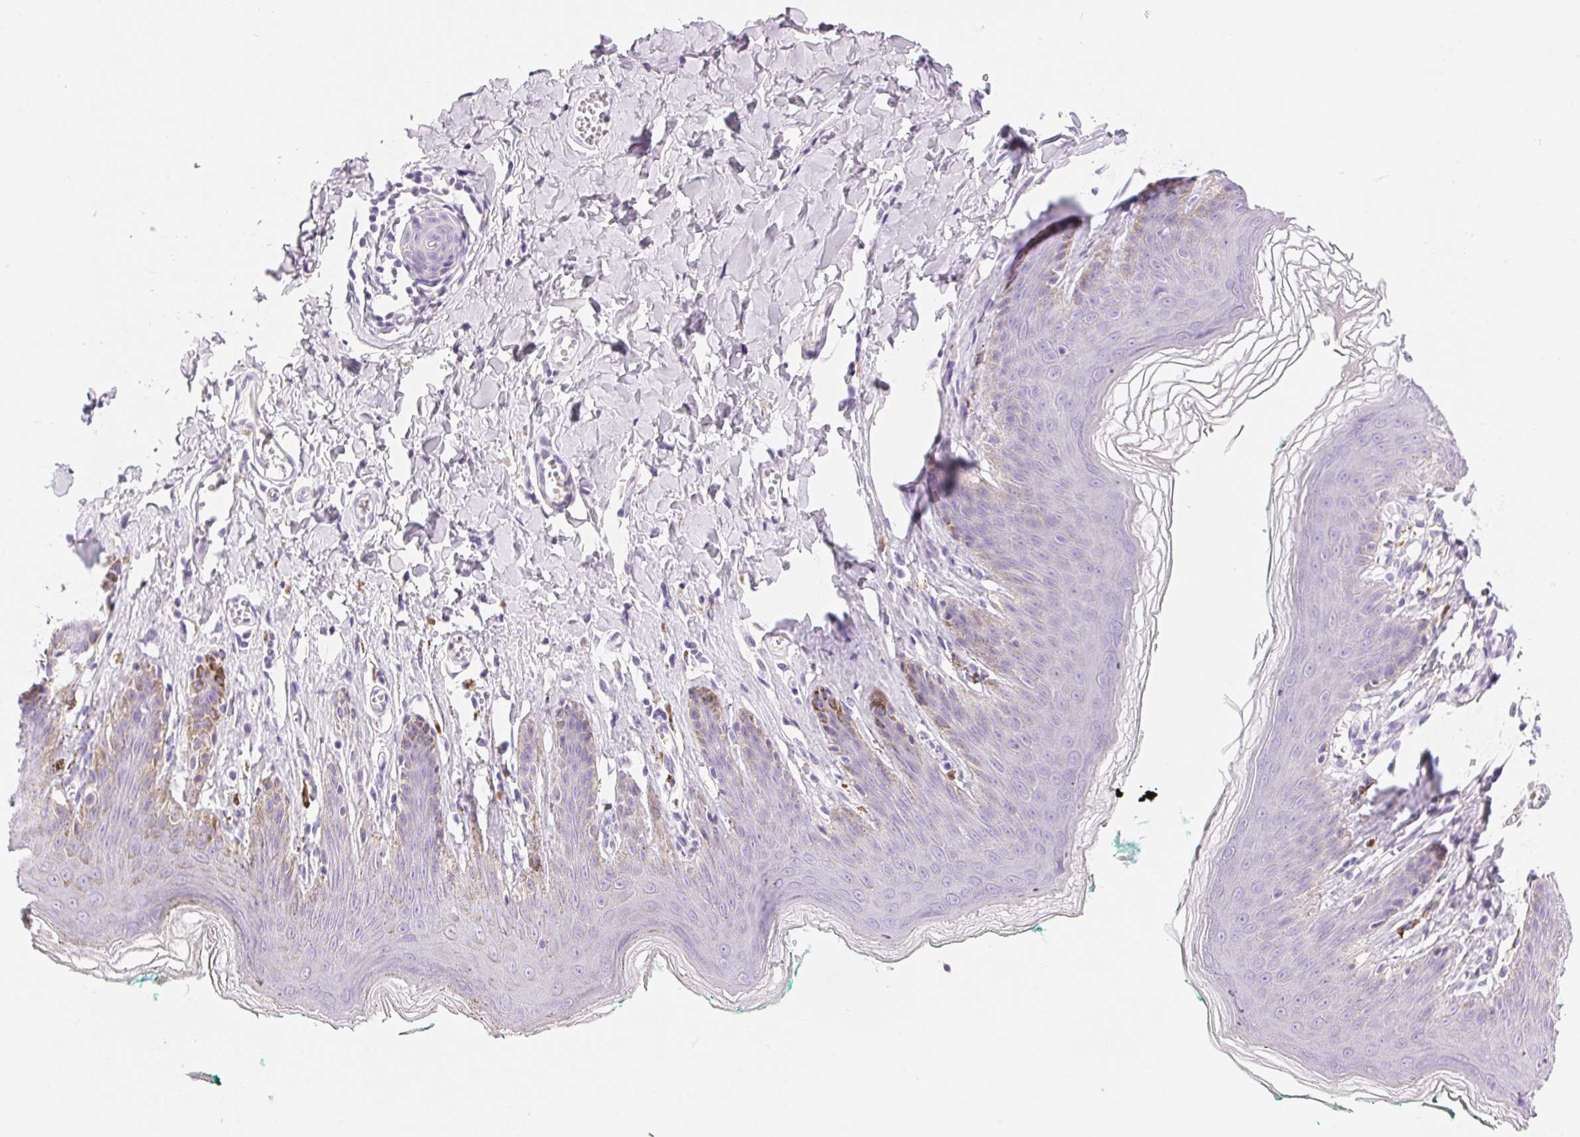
{"staining": {"intensity": "negative", "quantity": "none", "location": "none"}, "tissue": "skin", "cell_type": "Epidermal cells", "image_type": "normal", "snomed": [{"axis": "morphology", "description": "Normal tissue, NOS"}, {"axis": "topography", "description": "Vulva"}, {"axis": "topography", "description": "Peripheral nerve tissue"}], "caption": "IHC of benign human skin exhibits no positivity in epidermal cells.", "gene": "XDH", "patient": {"sex": "female", "age": 66}}